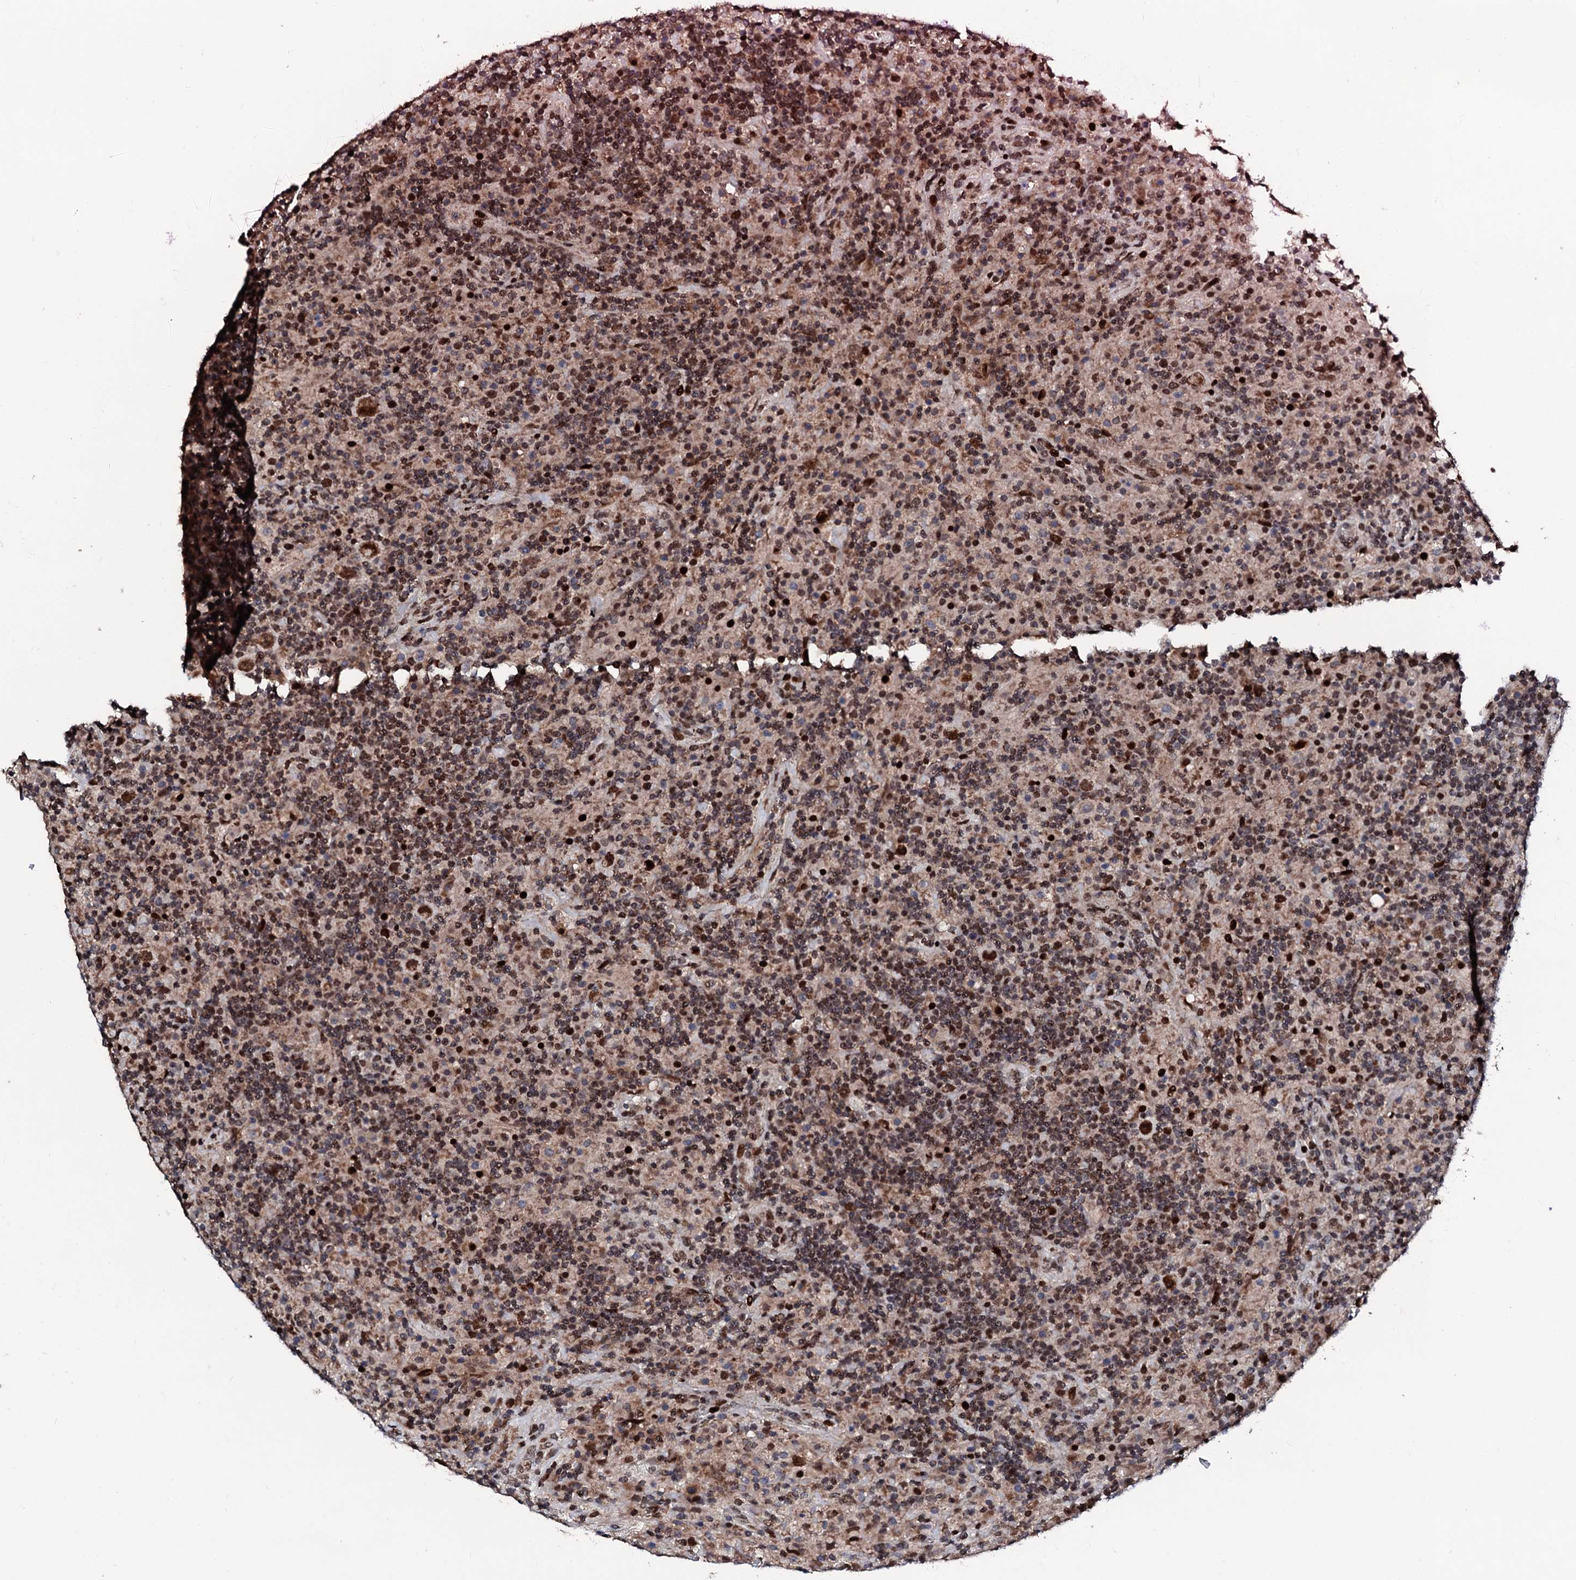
{"staining": {"intensity": "moderate", "quantity": ">75%", "location": "cytoplasmic/membranous,nuclear"}, "tissue": "lymphoma", "cell_type": "Tumor cells", "image_type": "cancer", "snomed": [{"axis": "morphology", "description": "Hodgkin's disease, NOS"}, {"axis": "topography", "description": "Lymph node"}], "caption": "Lymphoma stained for a protein (brown) shows moderate cytoplasmic/membranous and nuclear positive expression in approximately >75% of tumor cells.", "gene": "KIF18A", "patient": {"sex": "male", "age": 70}}